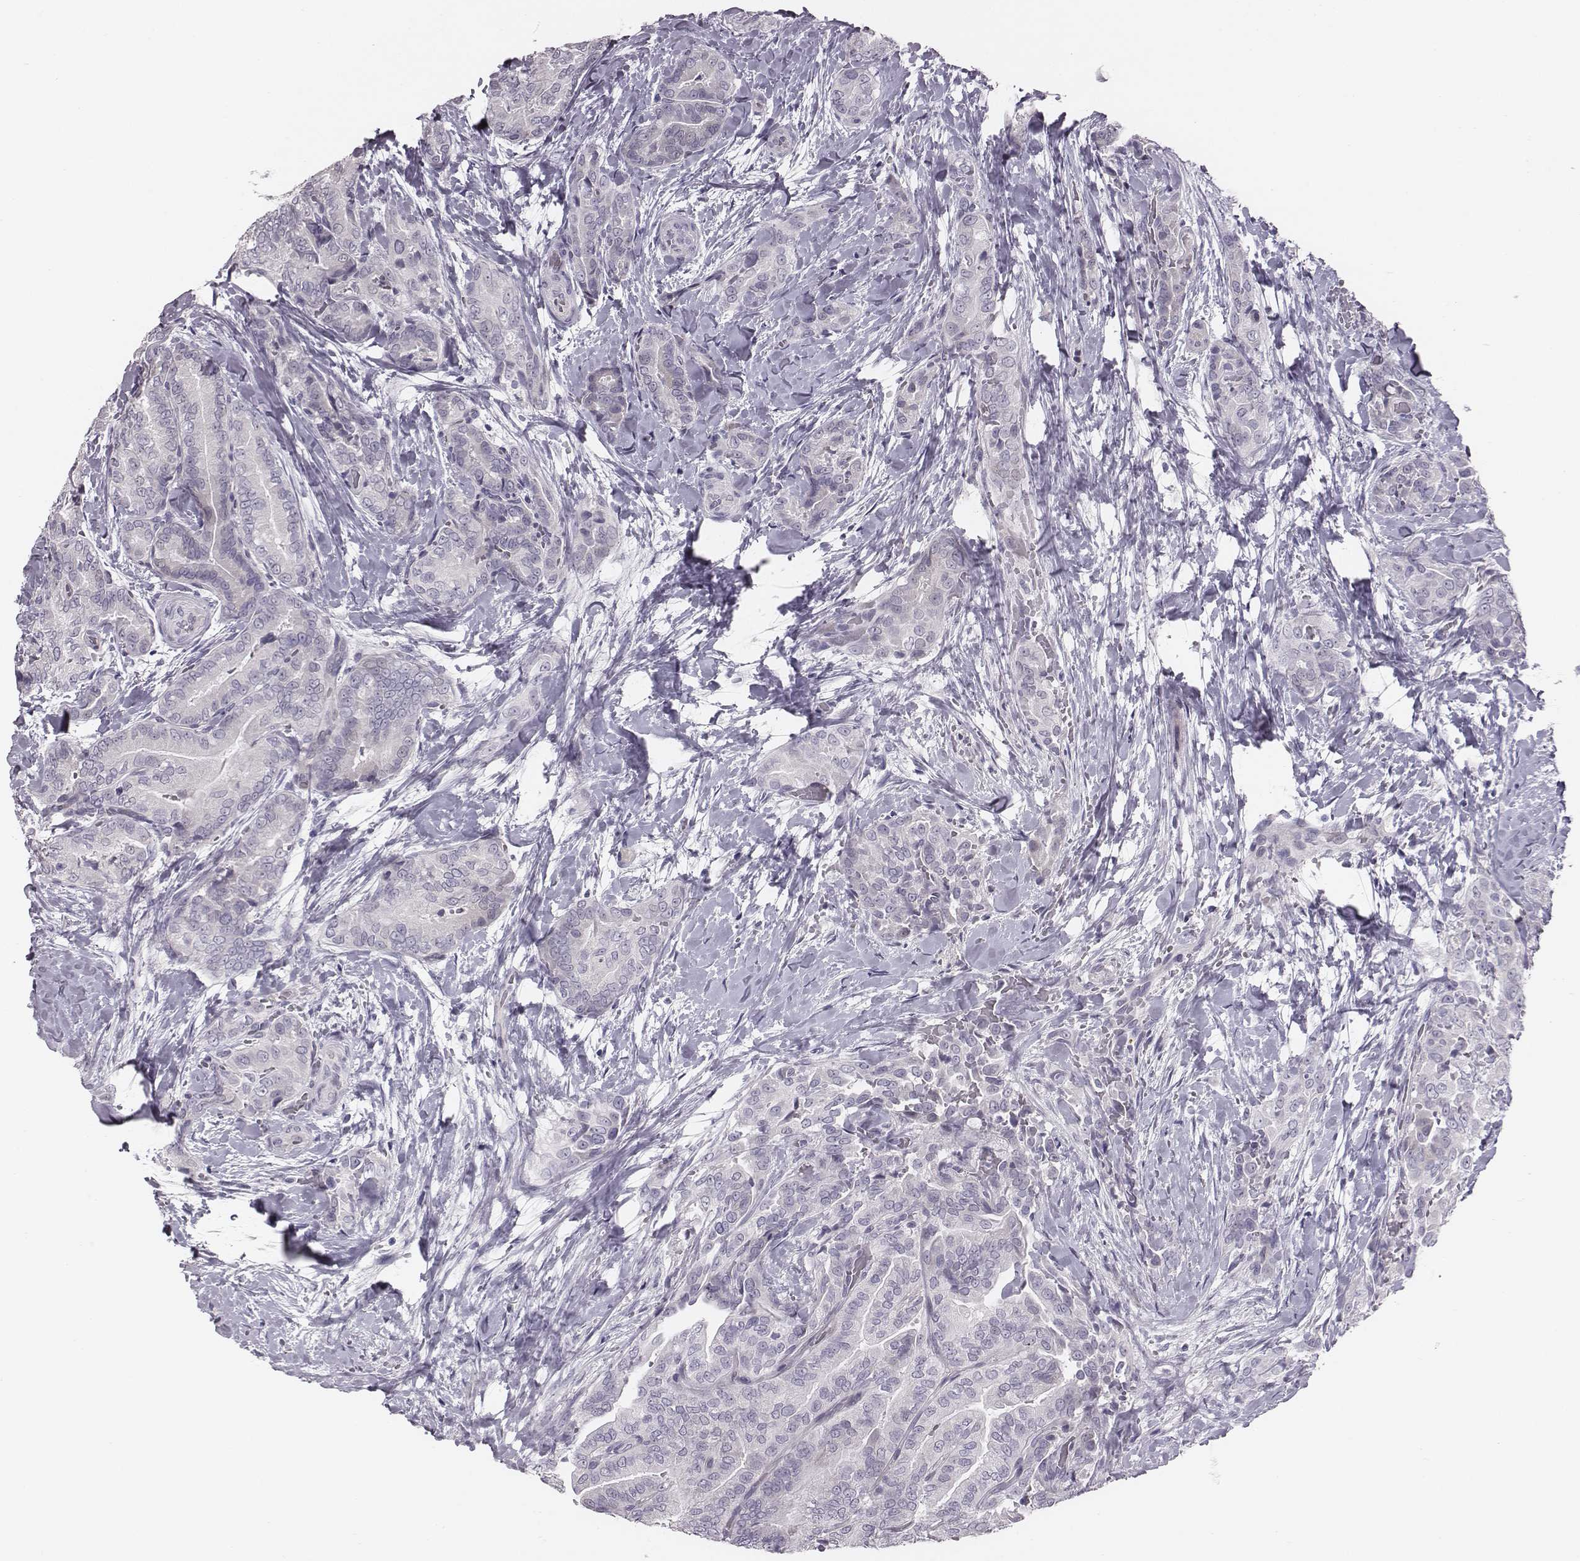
{"staining": {"intensity": "negative", "quantity": "none", "location": "none"}, "tissue": "thyroid cancer", "cell_type": "Tumor cells", "image_type": "cancer", "snomed": [{"axis": "morphology", "description": "Papillary adenocarcinoma, NOS"}, {"axis": "topography", "description": "Thyroid gland"}], "caption": "A histopathology image of human thyroid papillary adenocarcinoma is negative for staining in tumor cells.", "gene": "CACNG4", "patient": {"sex": "male", "age": 61}}